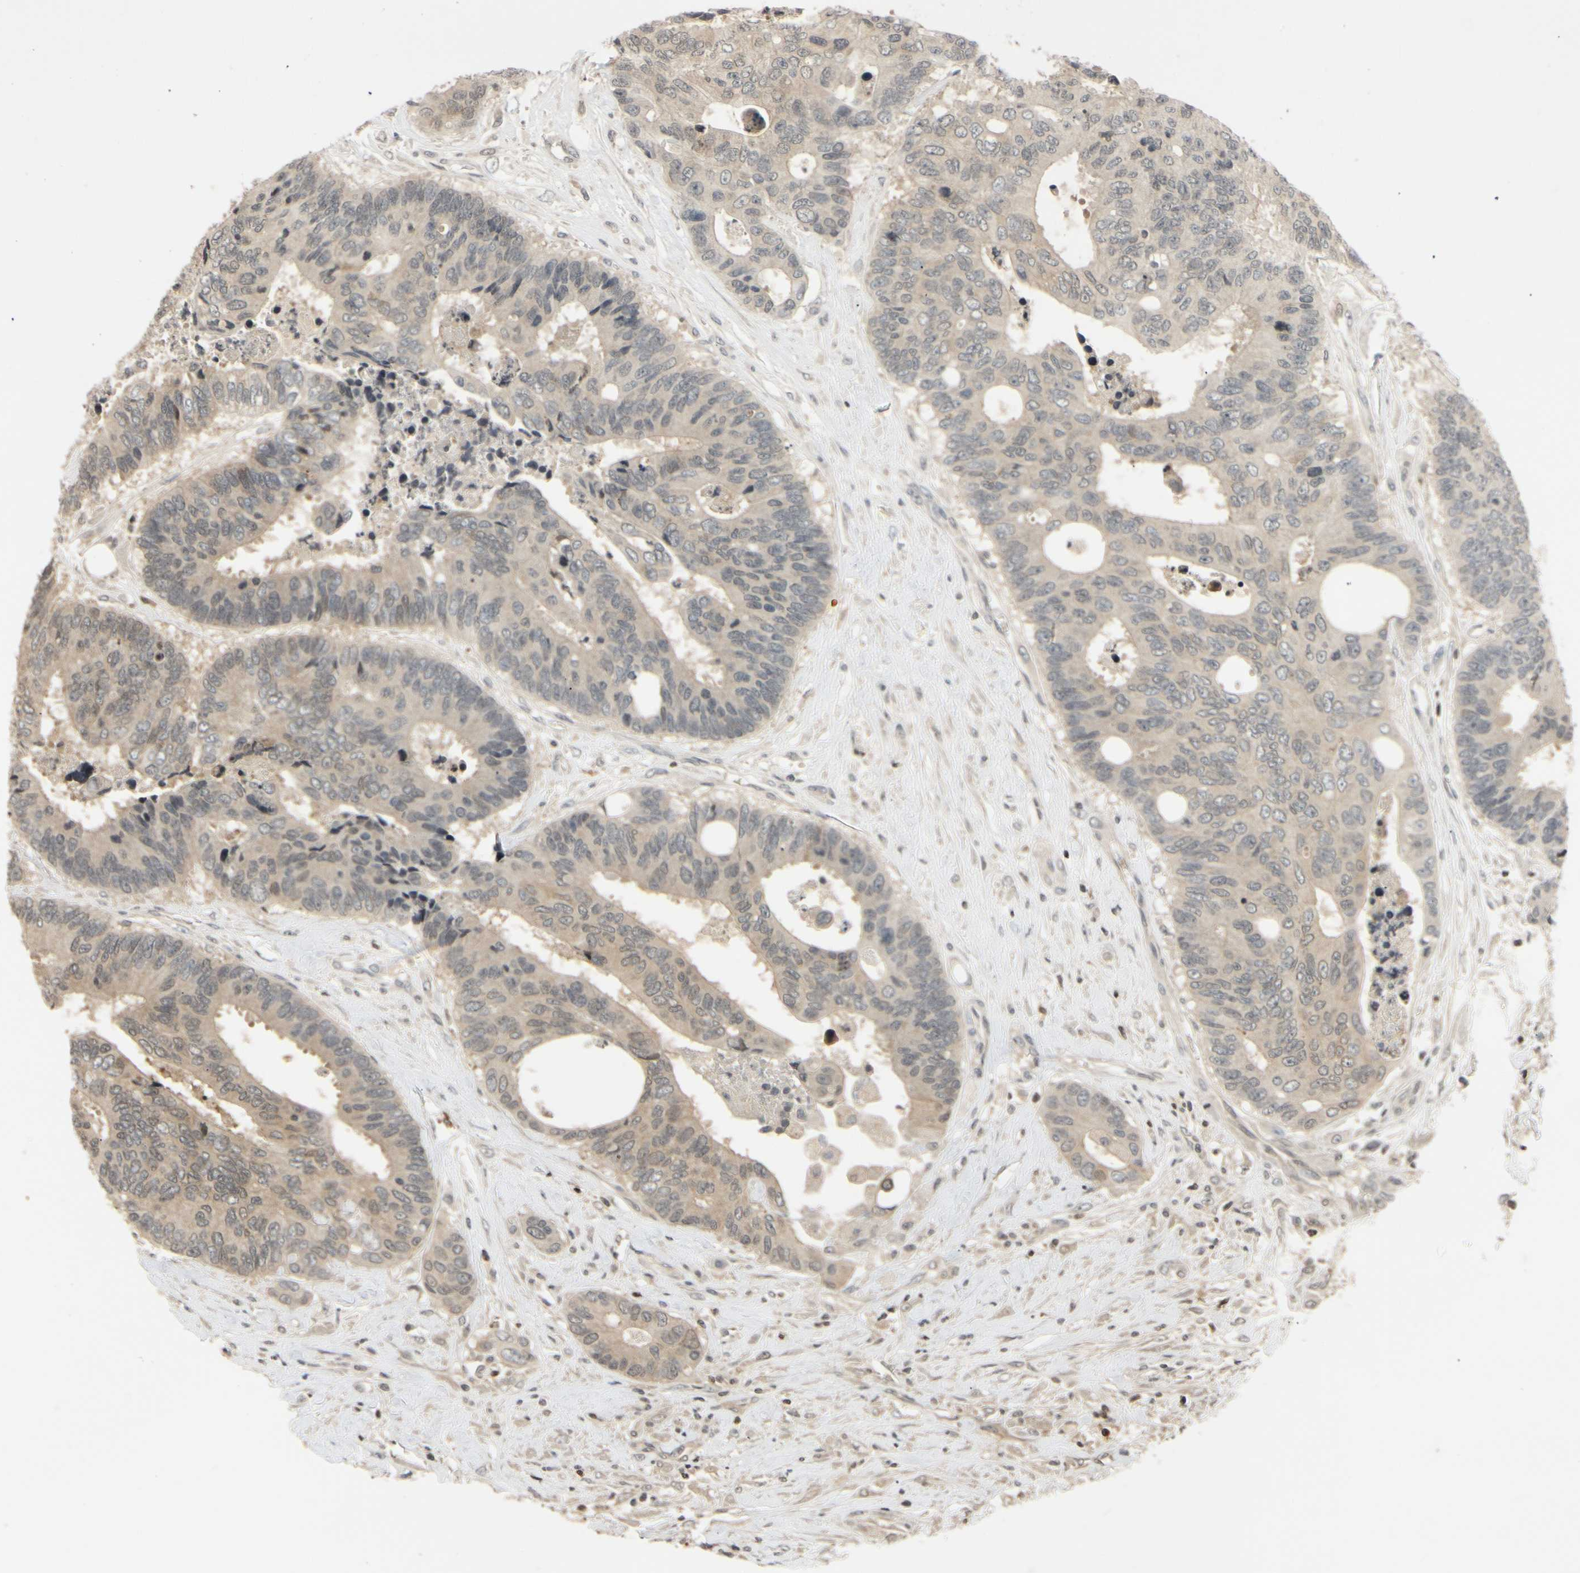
{"staining": {"intensity": "weak", "quantity": ">75%", "location": "cytoplasmic/membranous"}, "tissue": "colorectal cancer", "cell_type": "Tumor cells", "image_type": "cancer", "snomed": [{"axis": "morphology", "description": "Adenocarcinoma, NOS"}, {"axis": "topography", "description": "Rectum"}], "caption": "The immunohistochemical stain labels weak cytoplasmic/membranous expression in tumor cells of colorectal adenocarcinoma tissue. (Stains: DAB in brown, nuclei in blue, Microscopy: brightfield microscopy at high magnification).", "gene": "SOD1", "patient": {"sex": "male", "age": 55}}